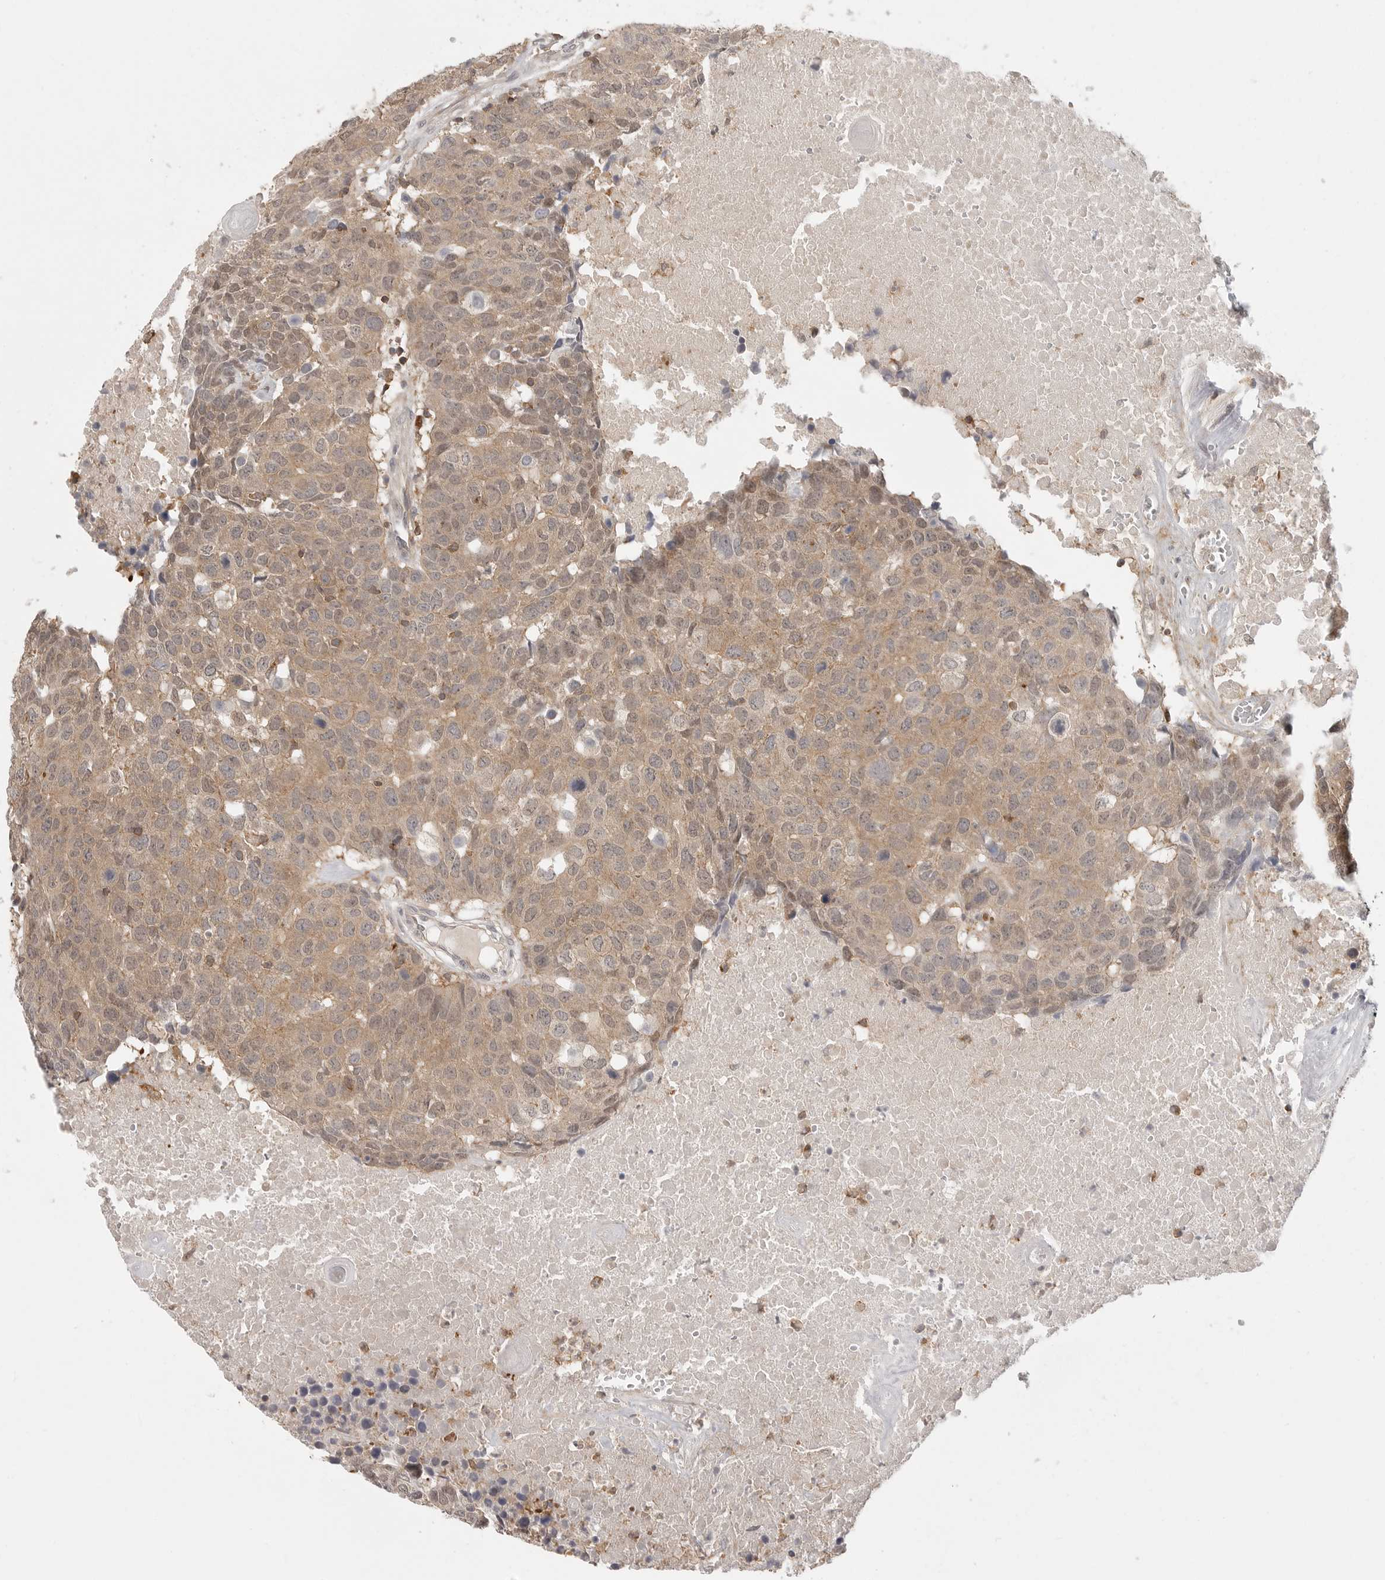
{"staining": {"intensity": "weak", "quantity": "25%-75%", "location": "cytoplasmic/membranous"}, "tissue": "head and neck cancer", "cell_type": "Tumor cells", "image_type": "cancer", "snomed": [{"axis": "morphology", "description": "Squamous cell carcinoma, NOS"}, {"axis": "topography", "description": "Head-Neck"}], "caption": "Tumor cells demonstrate low levels of weak cytoplasmic/membranous staining in approximately 25%-75% of cells in squamous cell carcinoma (head and neck).", "gene": "DBNL", "patient": {"sex": "male", "age": 66}}